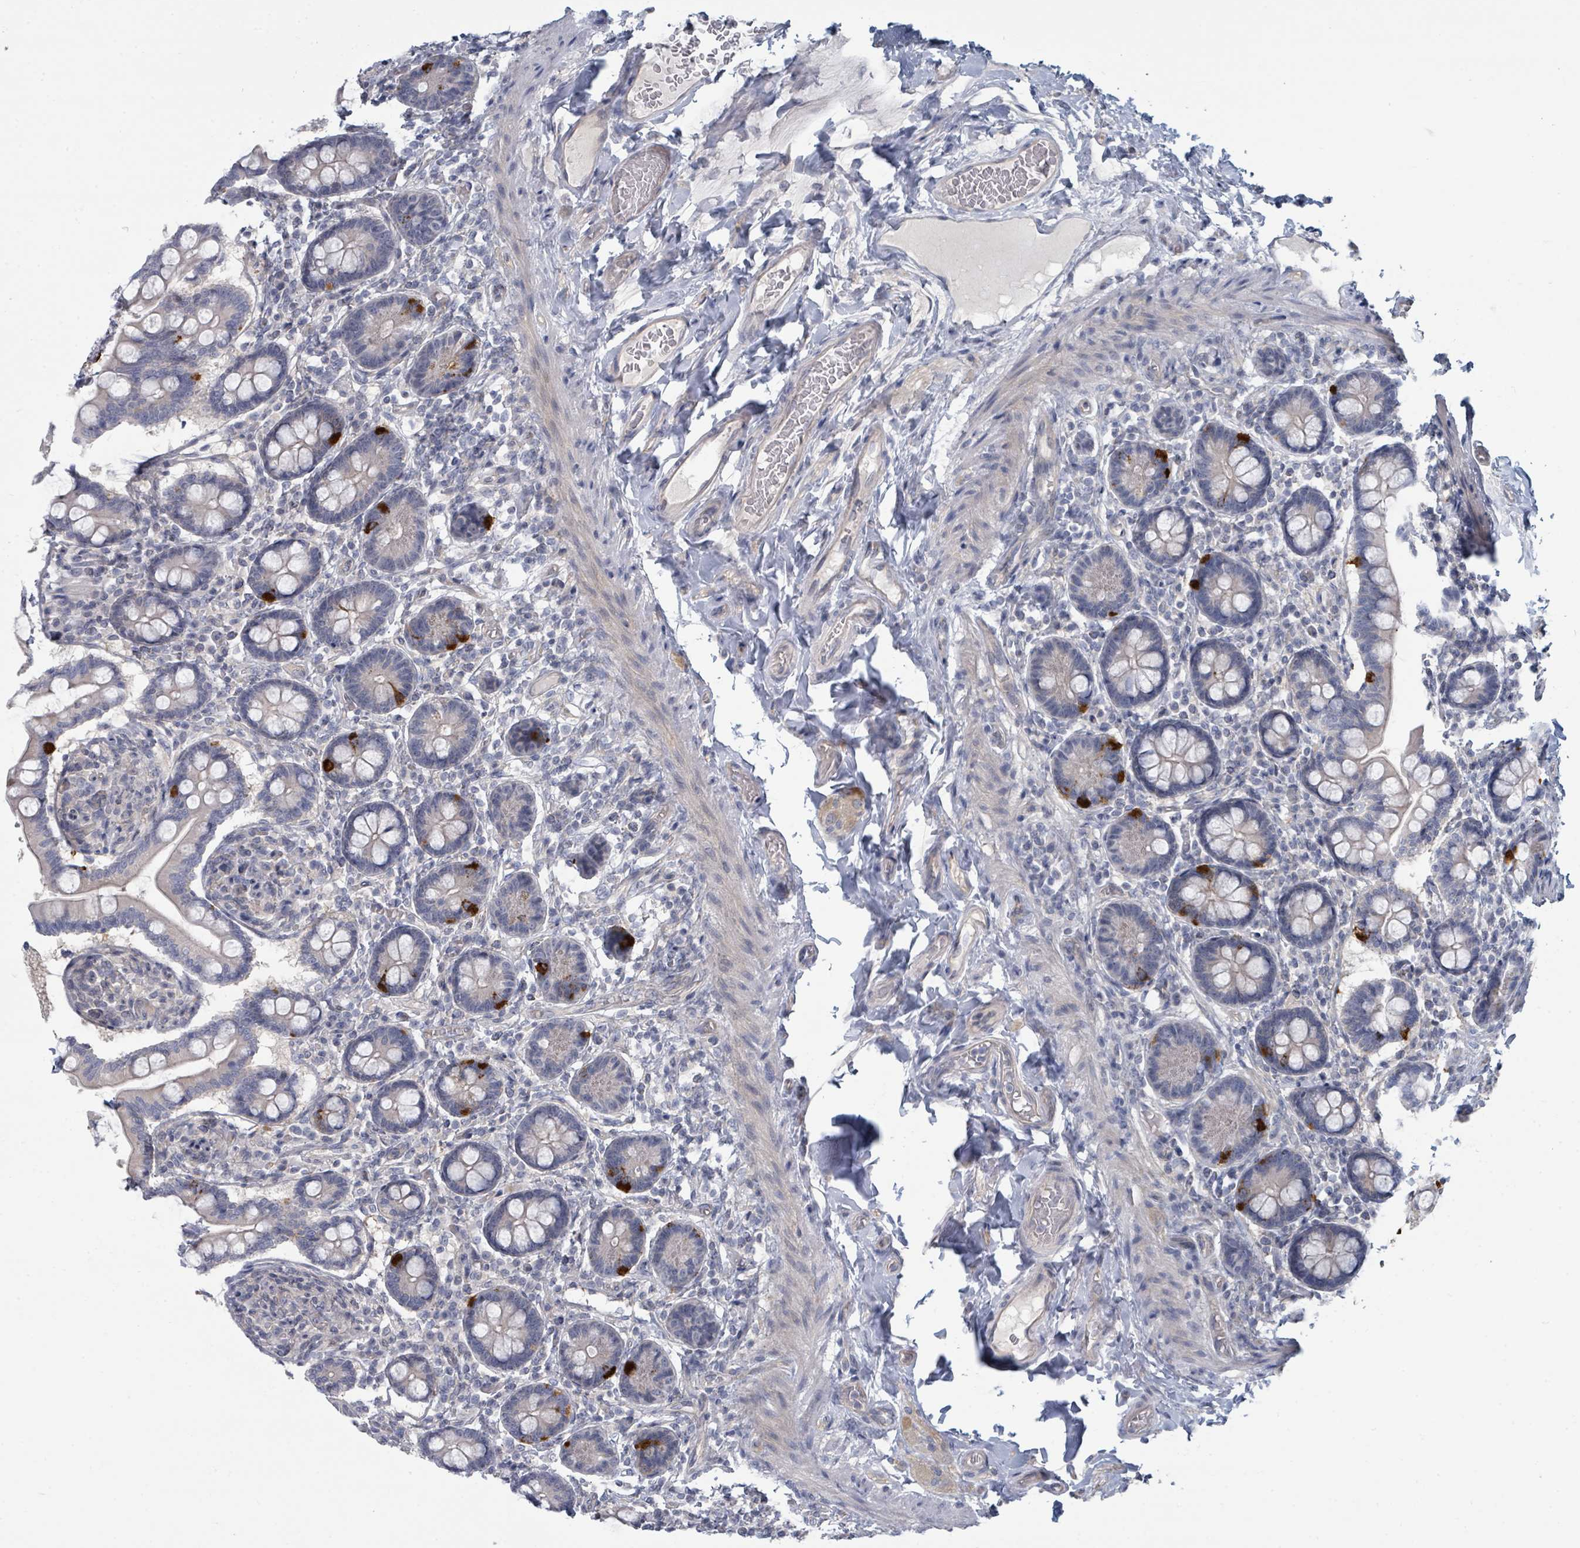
{"staining": {"intensity": "strong", "quantity": "<25%", "location": "cytoplasmic/membranous"}, "tissue": "small intestine", "cell_type": "Glandular cells", "image_type": "normal", "snomed": [{"axis": "morphology", "description": "Normal tissue, NOS"}, {"axis": "topography", "description": "Small intestine"}], "caption": "Approximately <25% of glandular cells in normal human small intestine reveal strong cytoplasmic/membranous protein positivity as visualized by brown immunohistochemical staining.", "gene": "SLC25A45", "patient": {"sex": "female", "age": 64}}